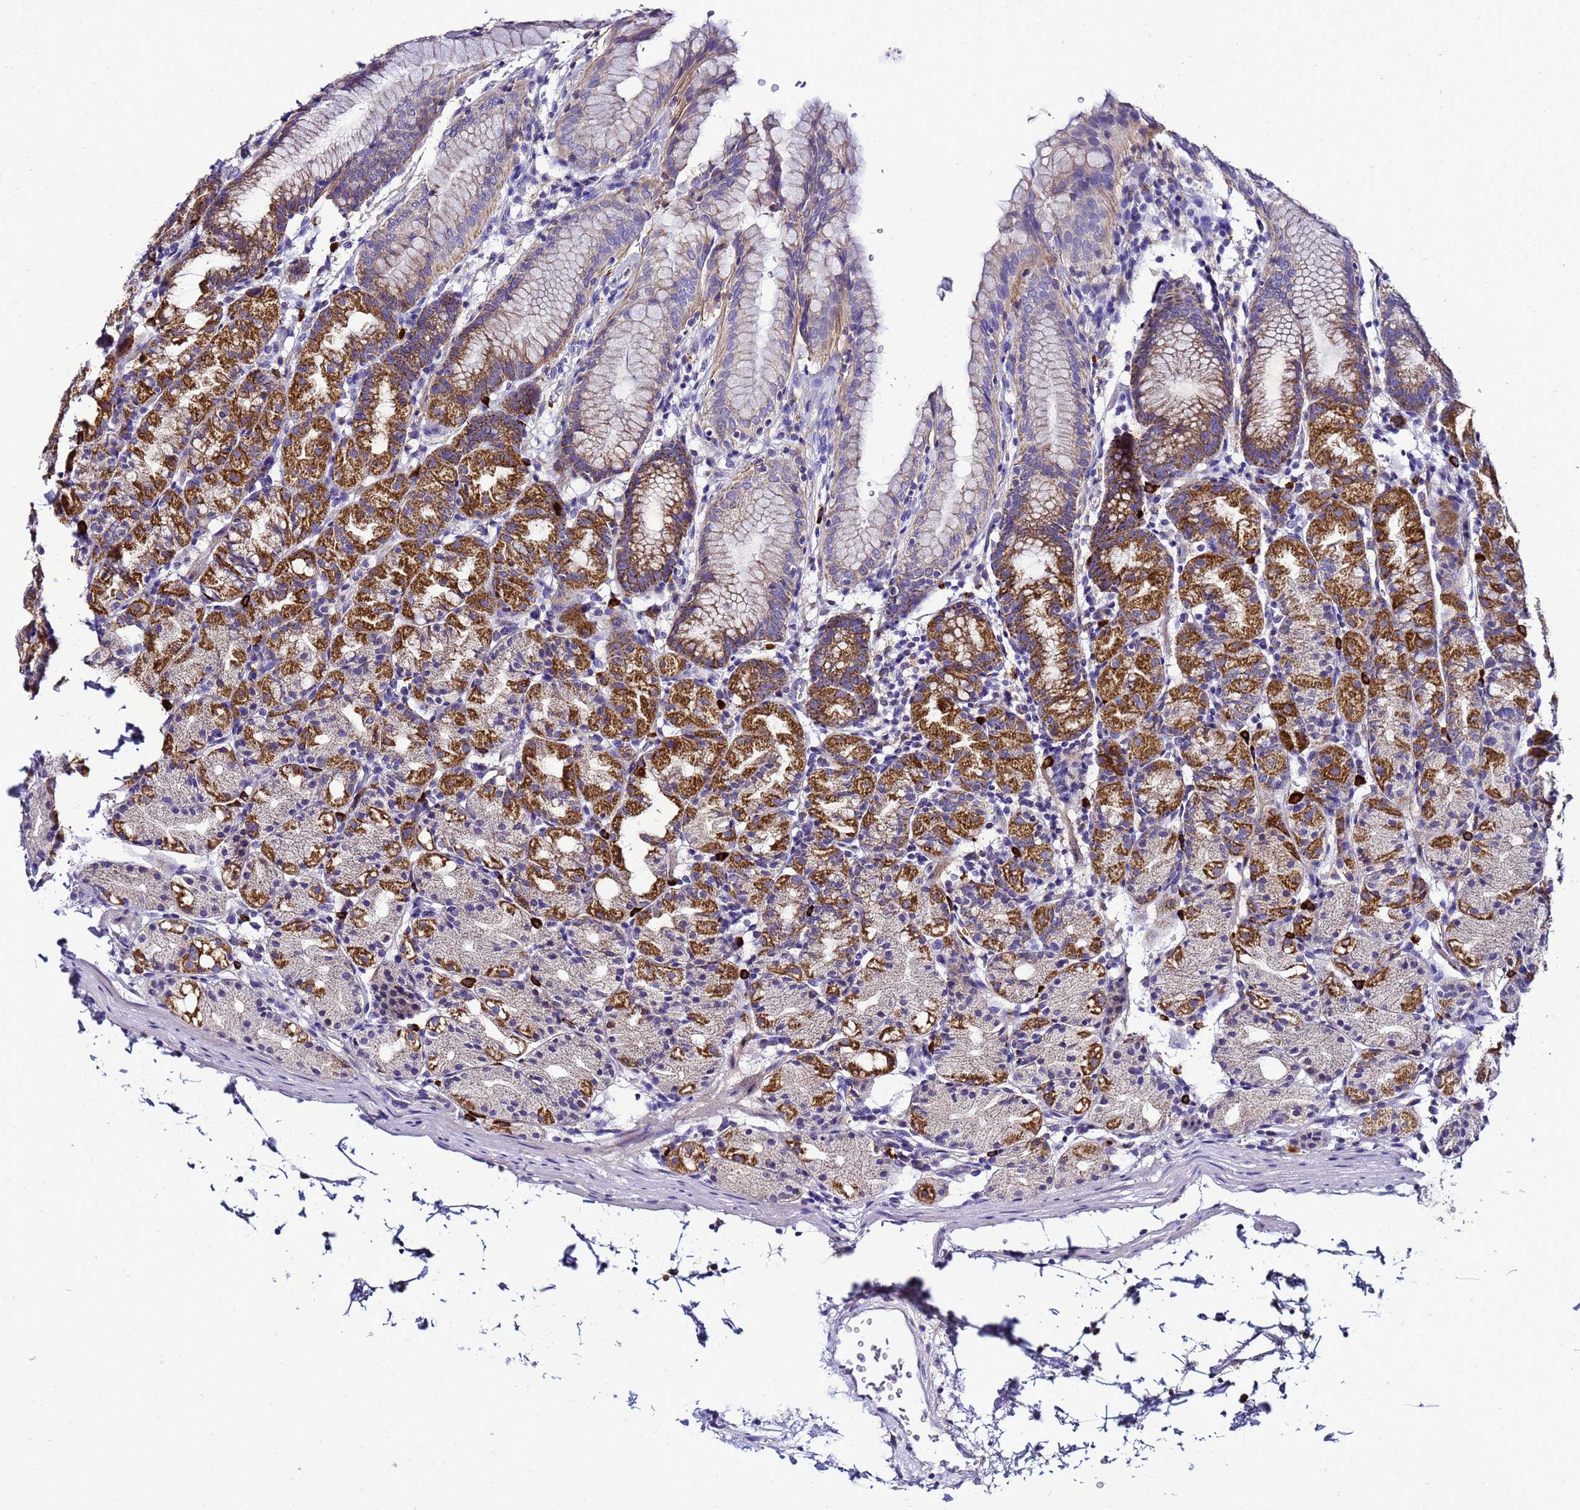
{"staining": {"intensity": "strong", "quantity": "25%-75%", "location": "cytoplasmic/membranous"}, "tissue": "stomach", "cell_type": "Glandular cells", "image_type": "normal", "snomed": [{"axis": "morphology", "description": "Normal tissue, NOS"}, {"axis": "topography", "description": "Stomach, upper"}], "caption": "DAB immunohistochemical staining of unremarkable human stomach demonstrates strong cytoplasmic/membranous protein expression in about 25%-75% of glandular cells.", "gene": "HIGD2A", "patient": {"sex": "male", "age": 48}}